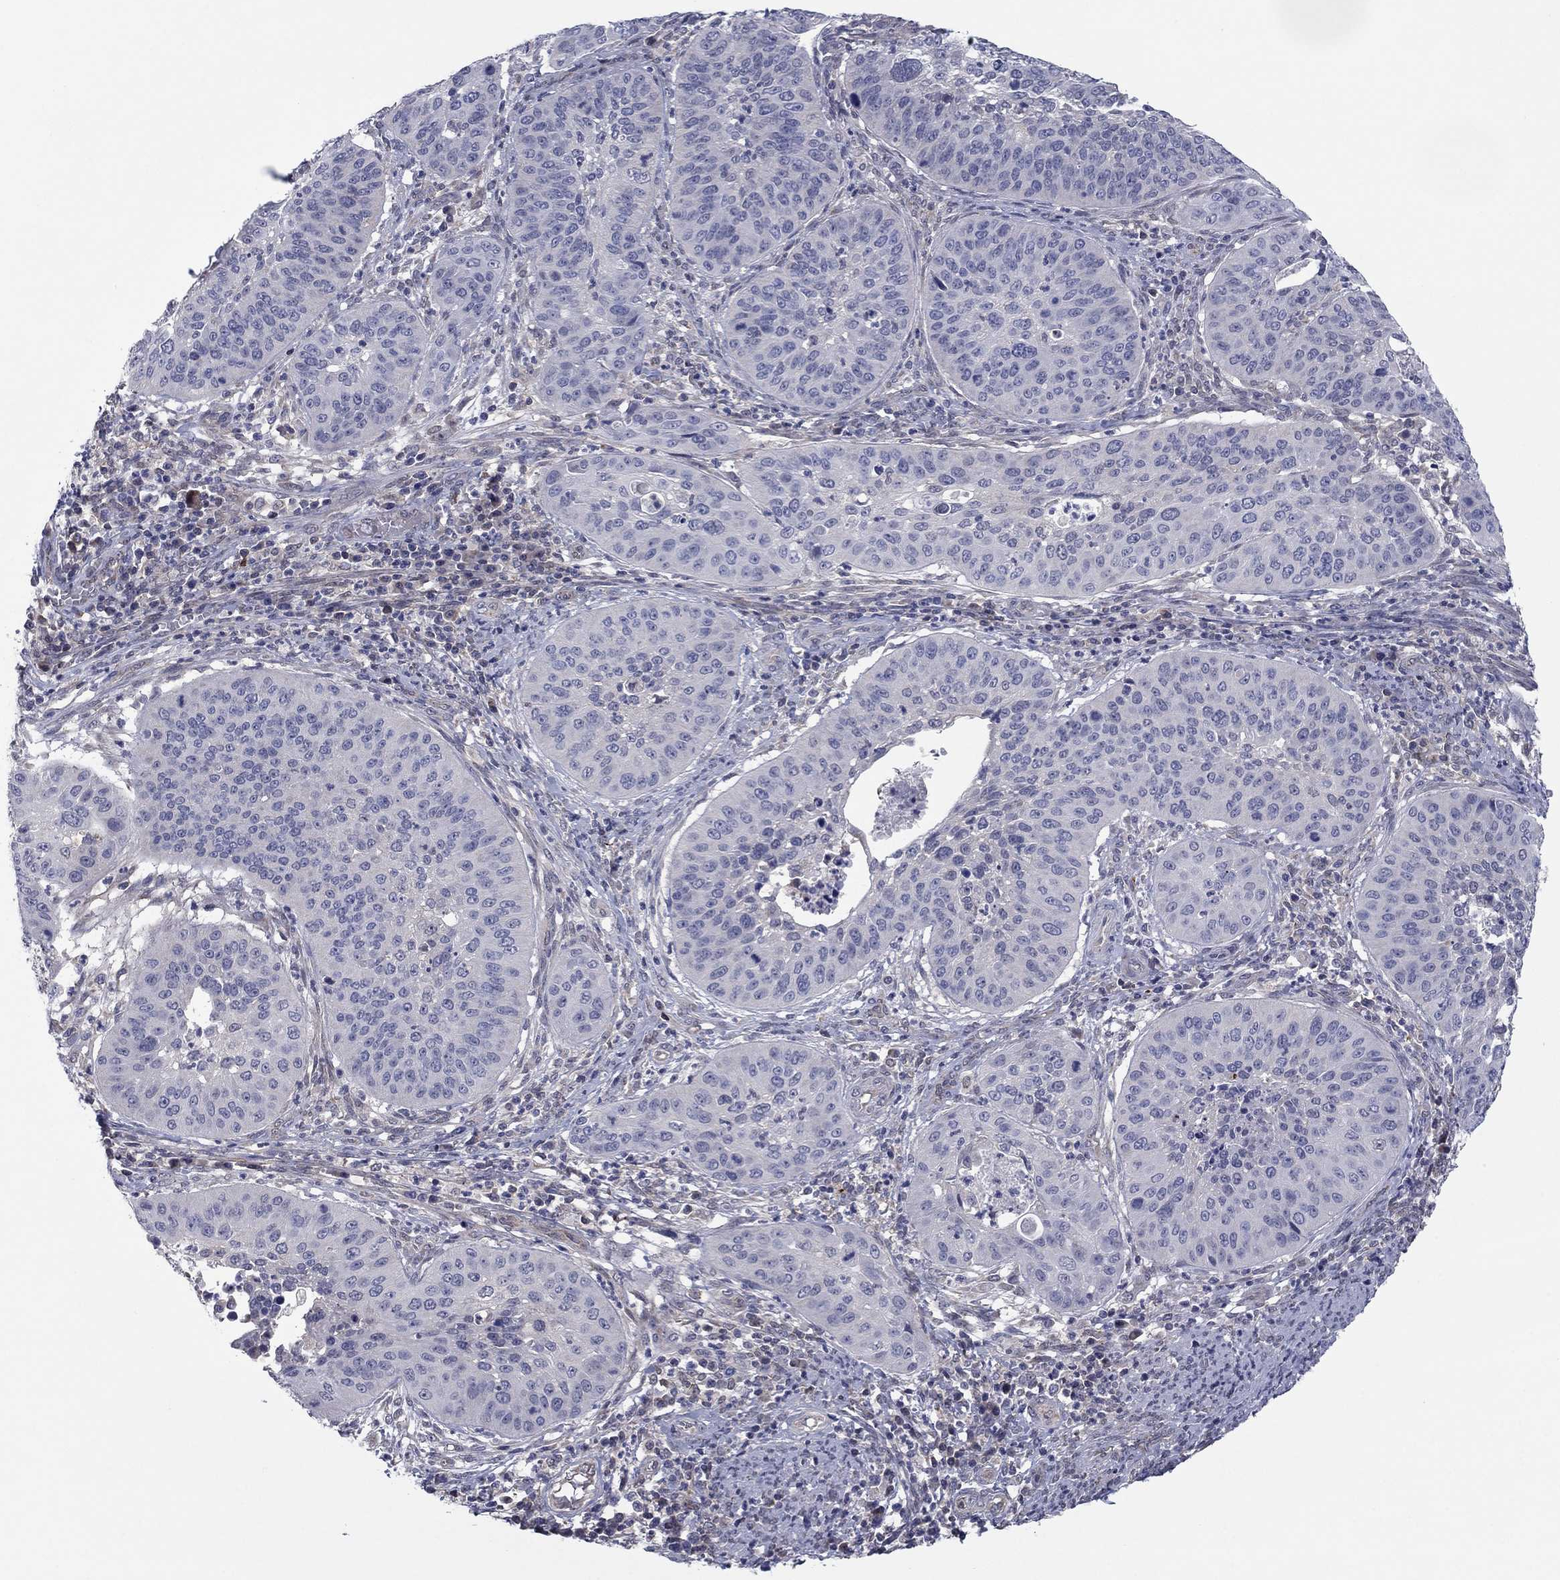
{"staining": {"intensity": "negative", "quantity": "none", "location": "none"}, "tissue": "cervical cancer", "cell_type": "Tumor cells", "image_type": "cancer", "snomed": [{"axis": "morphology", "description": "Normal tissue, NOS"}, {"axis": "morphology", "description": "Squamous cell carcinoma, NOS"}, {"axis": "topography", "description": "Cervix"}], "caption": "Immunohistochemical staining of squamous cell carcinoma (cervical) shows no significant positivity in tumor cells.", "gene": "GRHPR", "patient": {"sex": "female", "age": 39}}